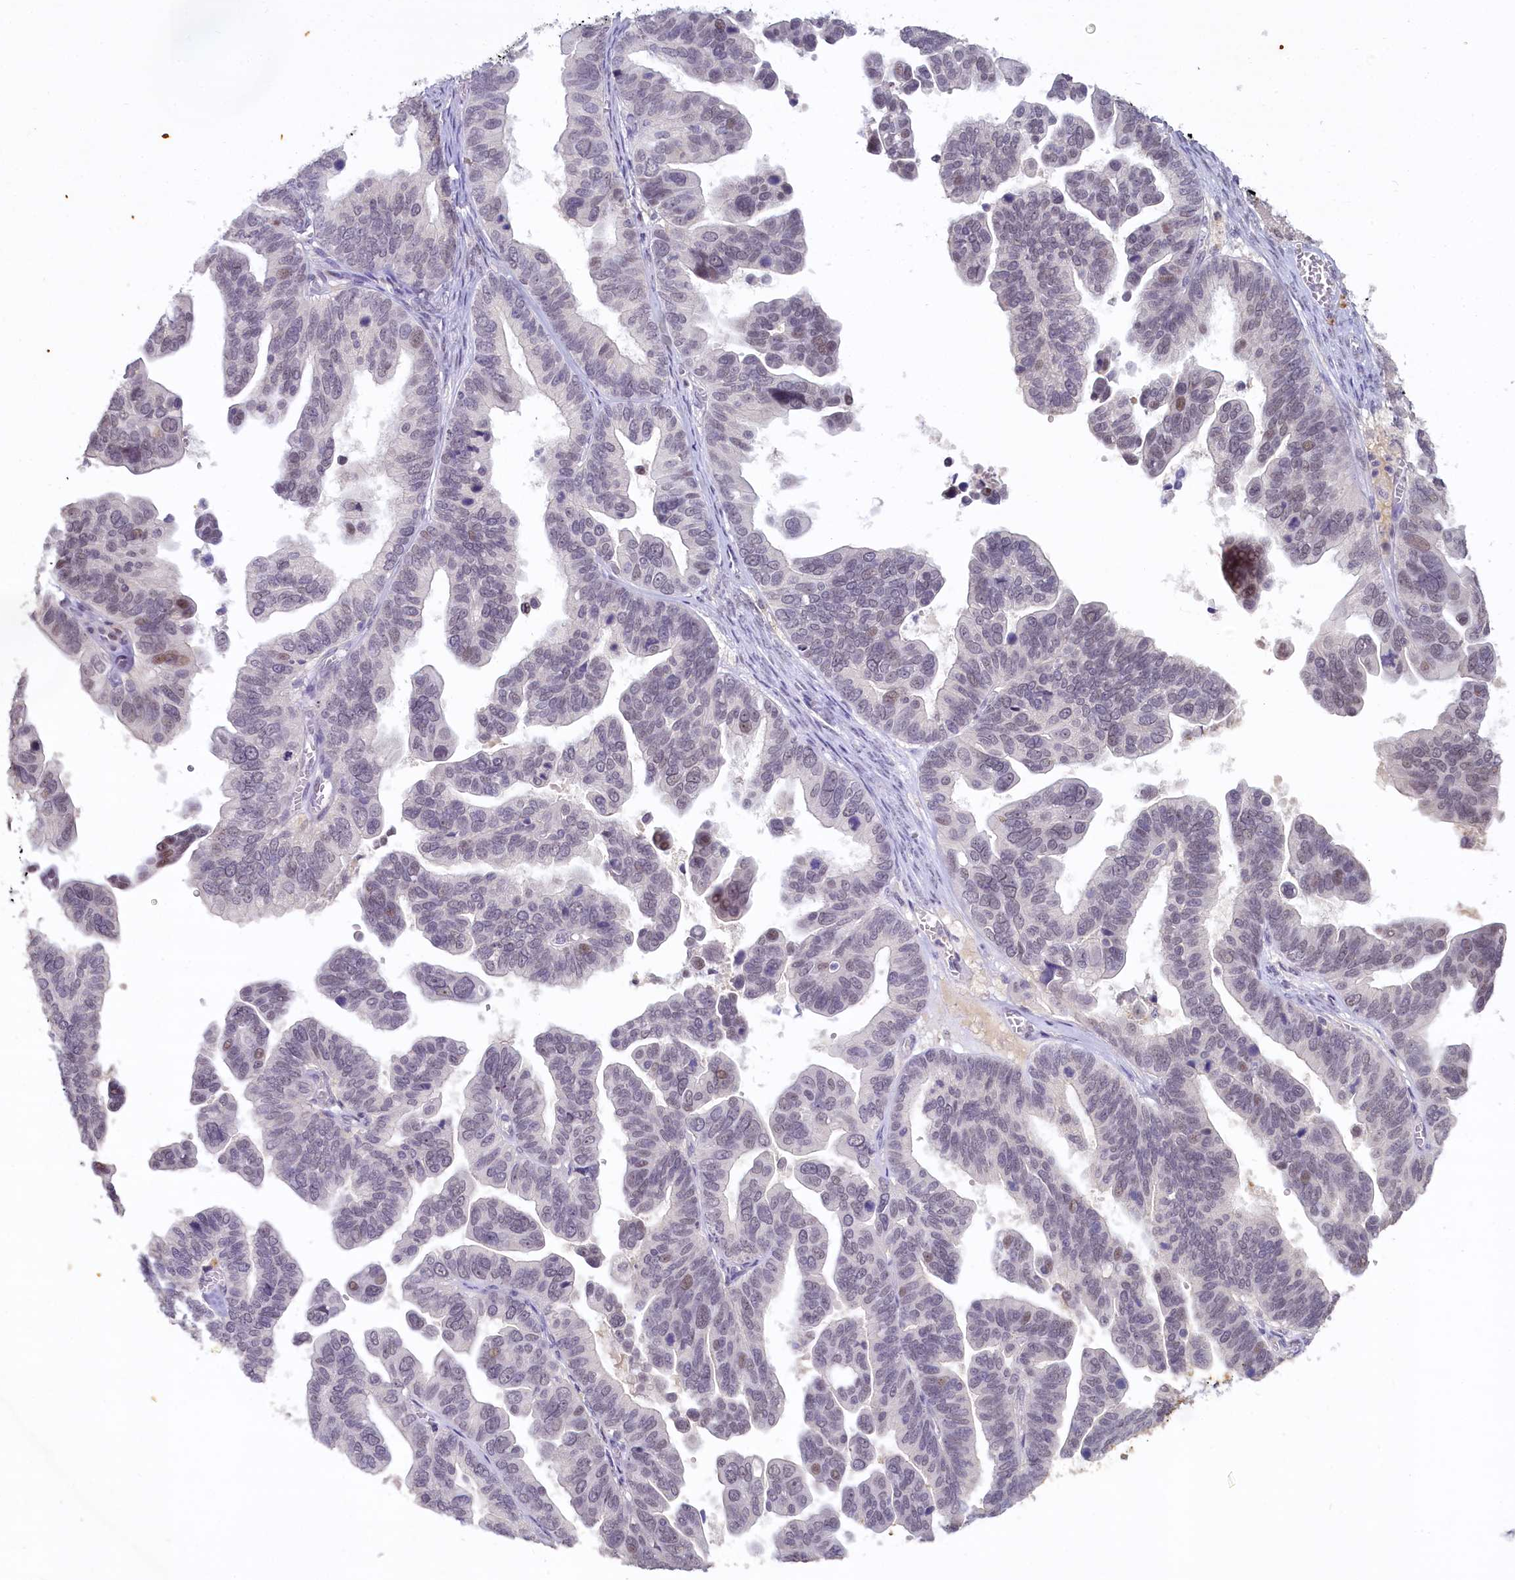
{"staining": {"intensity": "weak", "quantity": "<25%", "location": "nuclear"}, "tissue": "ovarian cancer", "cell_type": "Tumor cells", "image_type": "cancer", "snomed": [{"axis": "morphology", "description": "Cystadenocarcinoma, serous, NOS"}, {"axis": "topography", "description": "Ovary"}], "caption": "The micrograph reveals no significant expression in tumor cells of ovarian serous cystadenocarcinoma.", "gene": "MUCL1", "patient": {"sex": "female", "age": 56}}